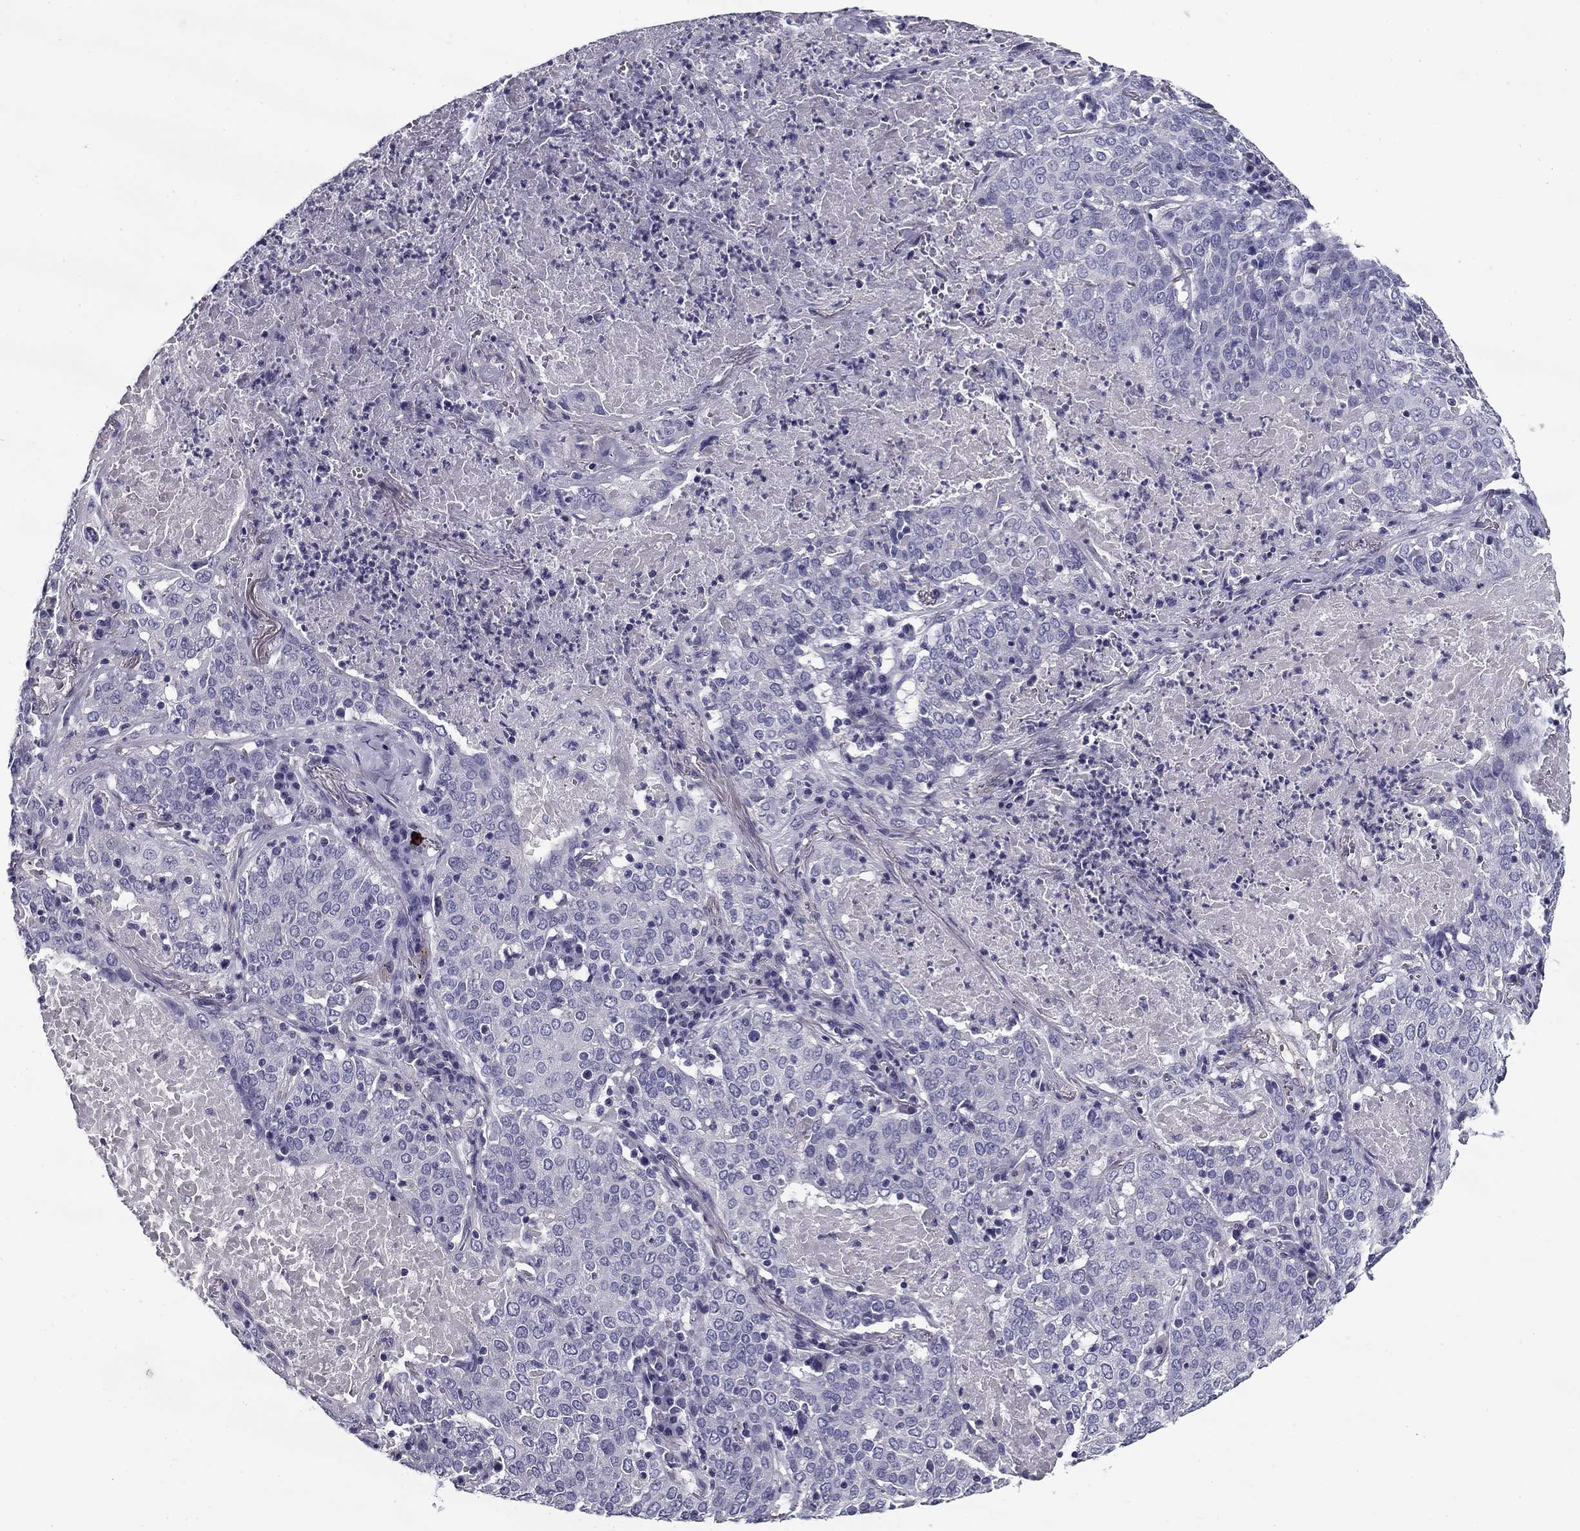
{"staining": {"intensity": "negative", "quantity": "none", "location": "none"}, "tissue": "lung cancer", "cell_type": "Tumor cells", "image_type": "cancer", "snomed": [{"axis": "morphology", "description": "Squamous cell carcinoma, NOS"}, {"axis": "topography", "description": "Lung"}], "caption": "DAB (3,3'-diaminobenzidine) immunohistochemical staining of human lung cancer displays no significant expression in tumor cells. Brightfield microscopy of immunohistochemistry stained with DAB (brown) and hematoxylin (blue), captured at high magnification.", "gene": "FLNC", "patient": {"sex": "male", "age": 82}}